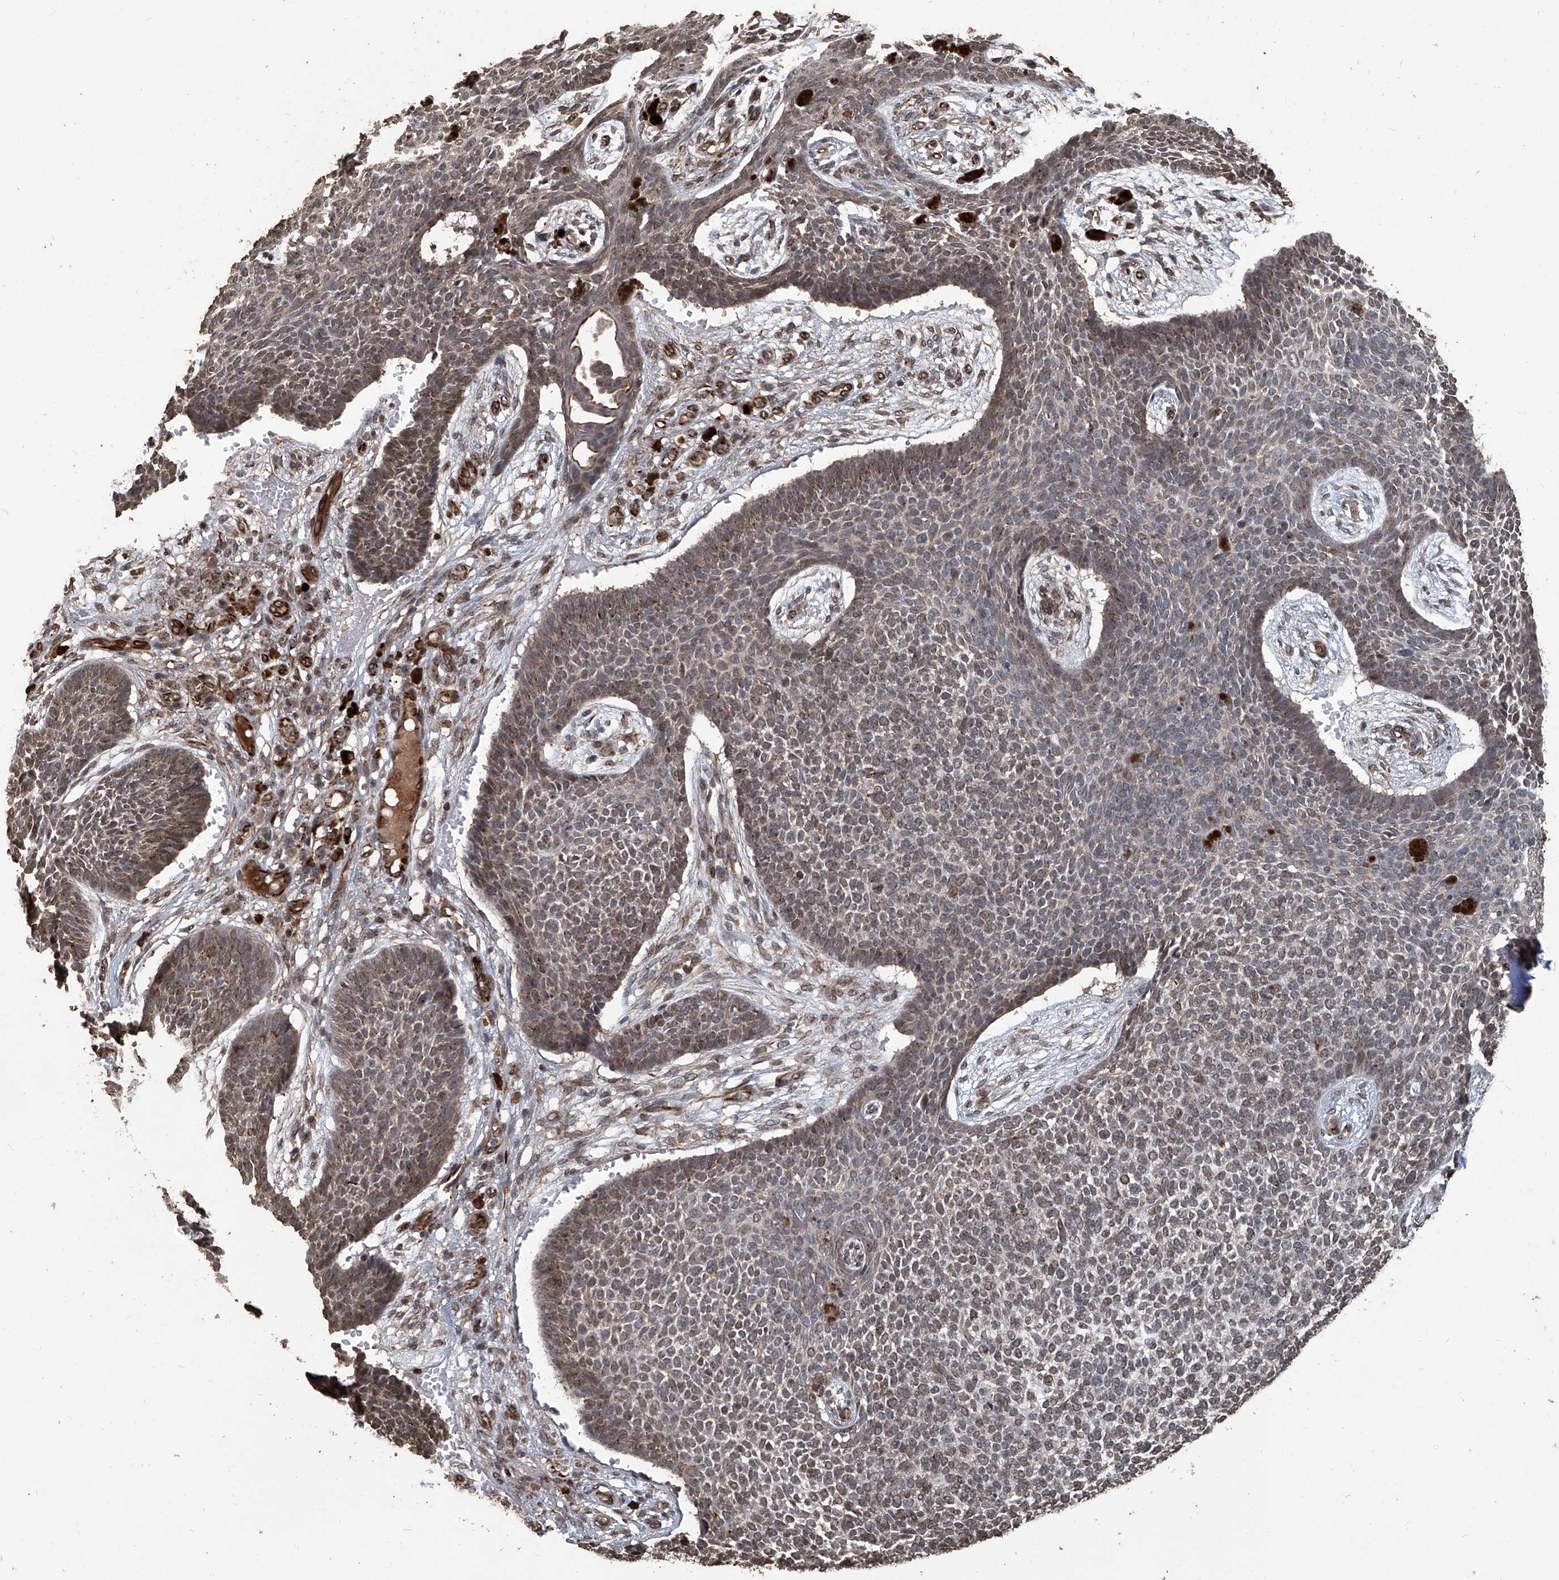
{"staining": {"intensity": "negative", "quantity": "none", "location": "none"}, "tissue": "skin cancer", "cell_type": "Tumor cells", "image_type": "cancer", "snomed": [{"axis": "morphology", "description": "Basal cell carcinoma"}, {"axis": "topography", "description": "Skin"}], "caption": "An IHC micrograph of skin cancer (basal cell carcinoma) is shown. There is no staining in tumor cells of skin cancer (basal cell carcinoma). (DAB IHC, high magnification).", "gene": "GPR132", "patient": {"sex": "female", "age": 84}}